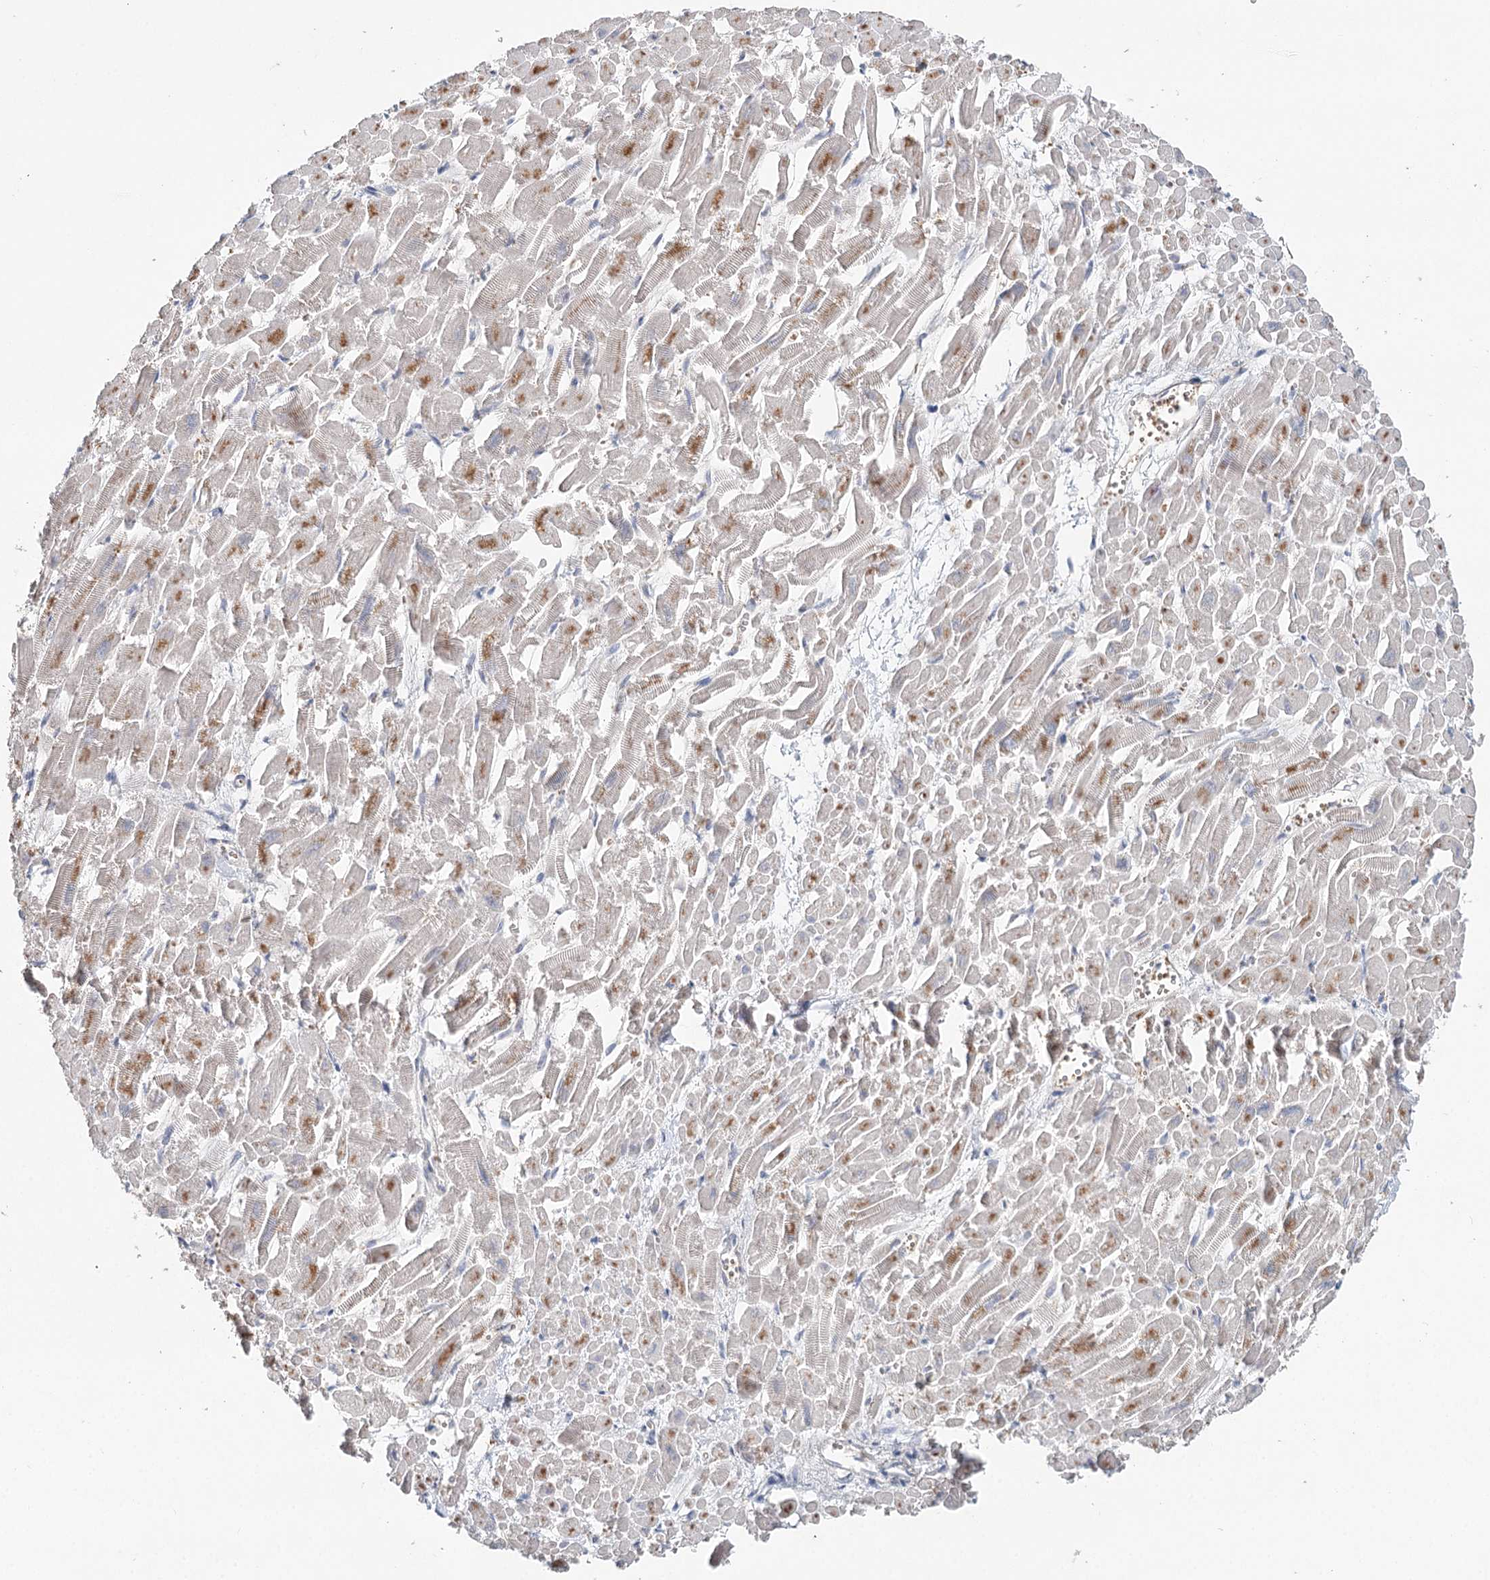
{"staining": {"intensity": "weak", "quantity": "25%-75%", "location": "cytoplasmic/membranous"}, "tissue": "heart muscle", "cell_type": "Cardiomyocytes", "image_type": "normal", "snomed": [{"axis": "morphology", "description": "Normal tissue, NOS"}, {"axis": "topography", "description": "Heart"}], "caption": "Immunohistochemistry image of unremarkable heart muscle stained for a protein (brown), which exhibits low levels of weak cytoplasmic/membranous expression in about 25%-75% of cardiomyocytes.", "gene": "FBXO7", "patient": {"sex": "male", "age": 54}}